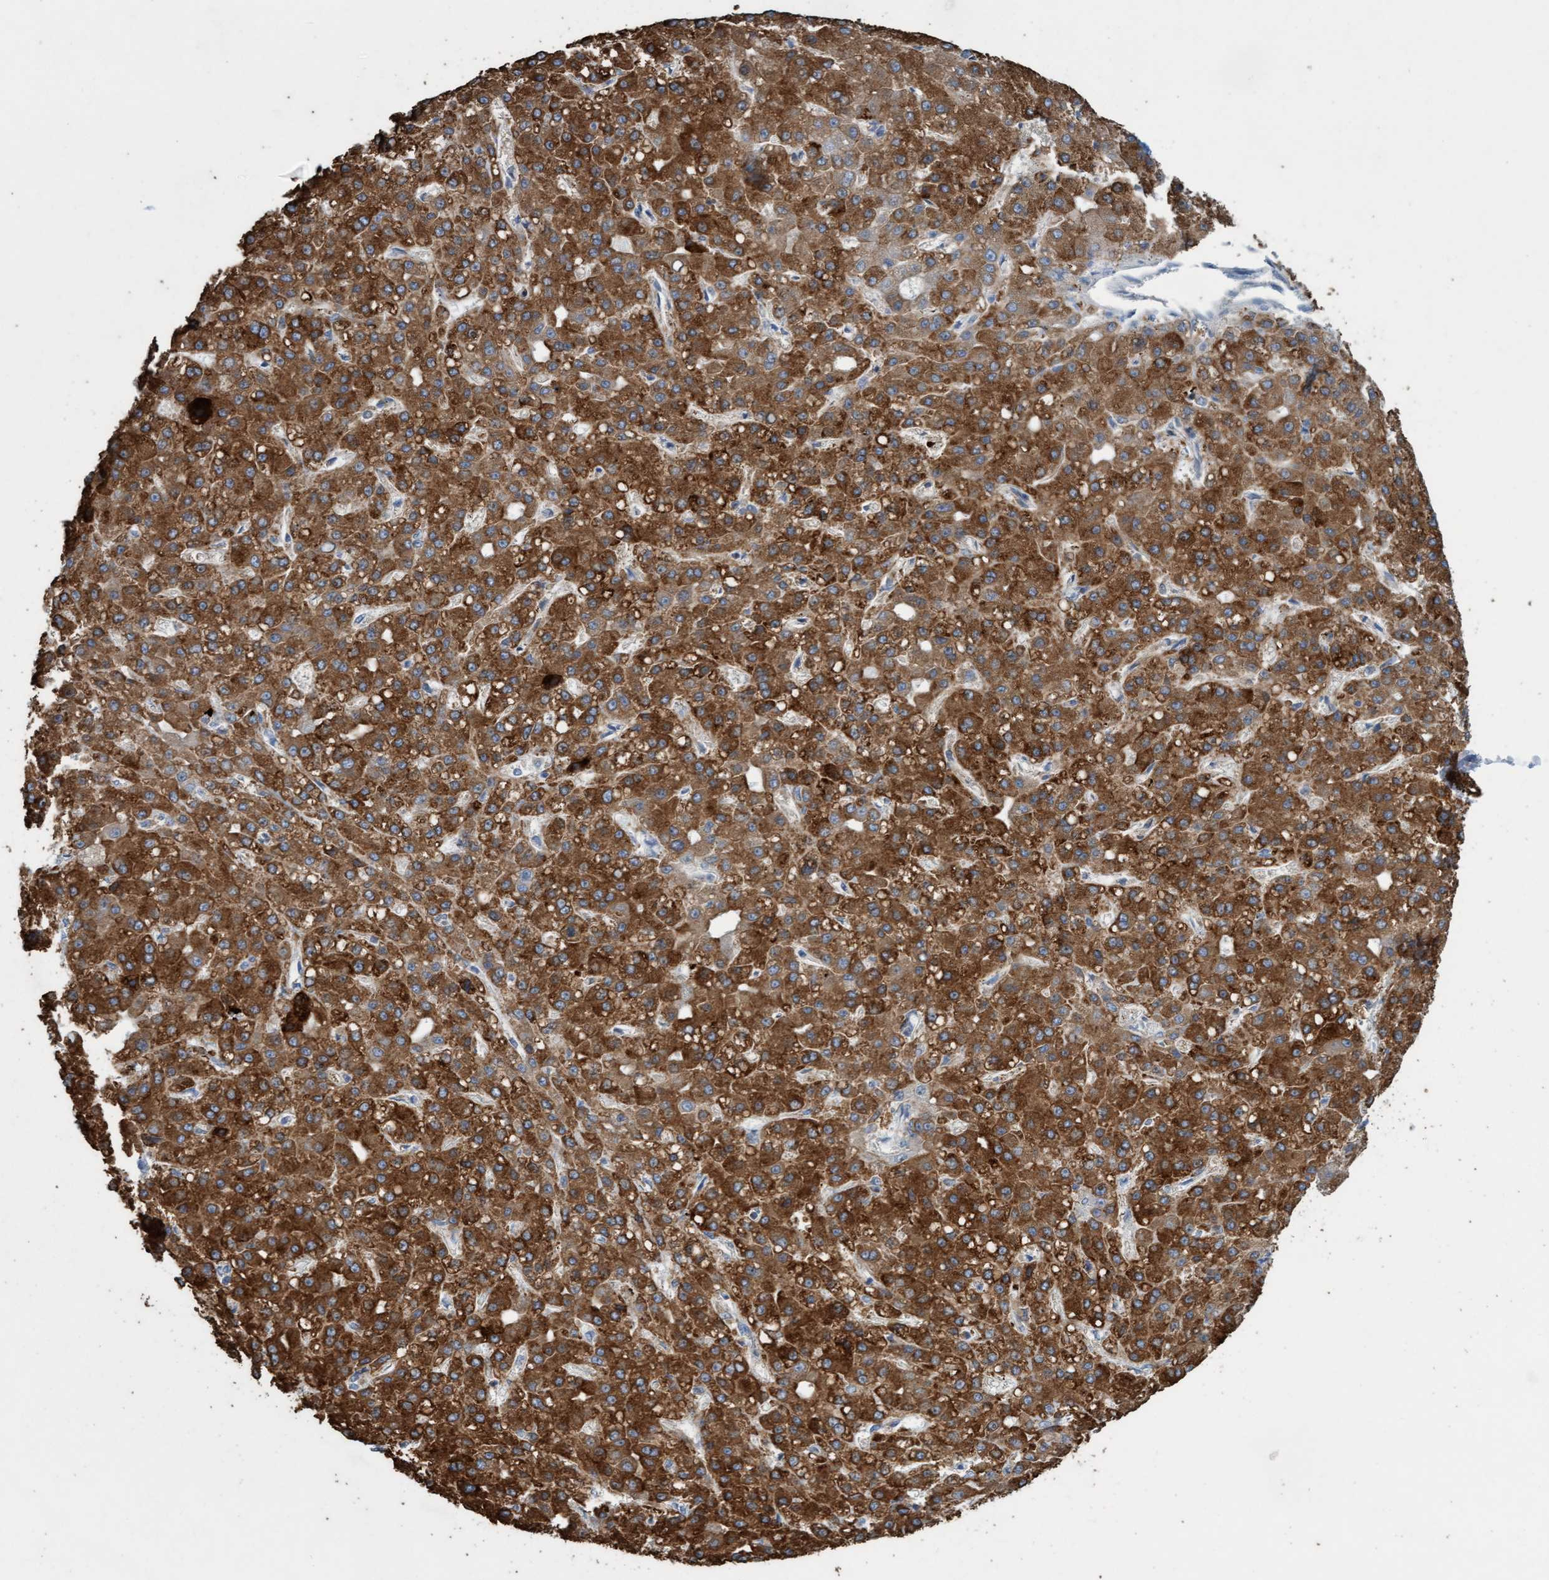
{"staining": {"intensity": "strong", "quantity": ">75%", "location": "cytoplasmic/membranous"}, "tissue": "liver cancer", "cell_type": "Tumor cells", "image_type": "cancer", "snomed": [{"axis": "morphology", "description": "Carcinoma, Hepatocellular, NOS"}, {"axis": "topography", "description": "Liver"}], "caption": "Immunohistochemical staining of hepatocellular carcinoma (liver) reveals high levels of strong cytoplasmic/membranous protein expression in about >75% of tumor cells. Using DAB (brown) and hematoxylin (blue) stains, captured at high magnification using brightfield microscopy.", "gene": "SIGIRR", "patient": {"sex": "male", "age": 67}}